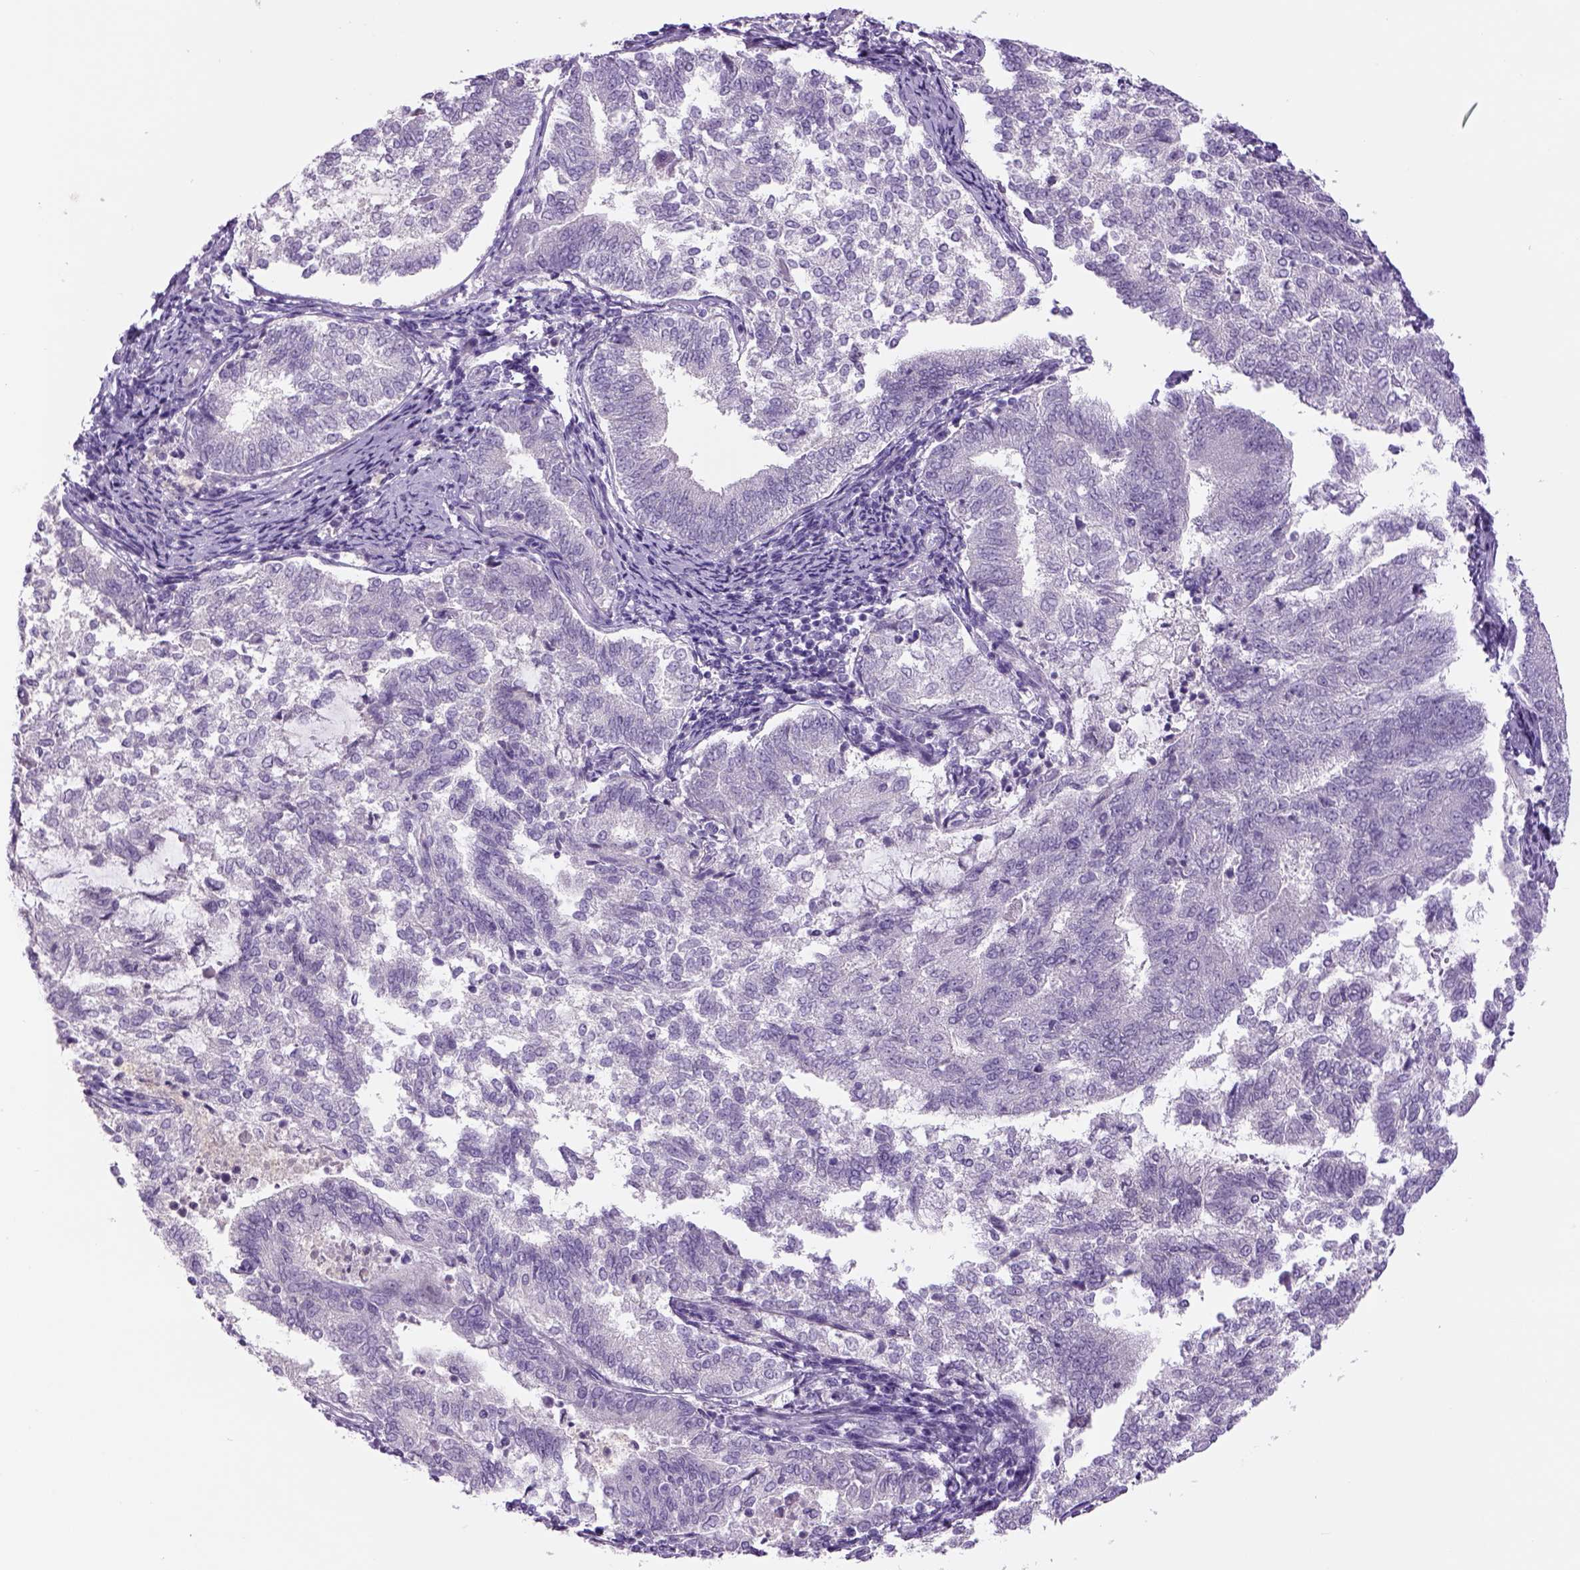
{"staining": {"intensity": "negative", "quantity": "none", "location": "none"}, "tissue": "endometrial cancer", "cell_type": "Tumor cells", "image_type": "cancer", "snomed": [{"axis": "morphology", "description": "Adenocarcinoma, NOS"}, {"axis": "topography", "description": "Endometrium"}], "caption": "Tumor cells are negative for protein expression in human endometrial cancer. (DAB immunohistochemistry (IHC), high magnification).", "gene": "DBH", "patient": {"sex": "female", "age": 65}}